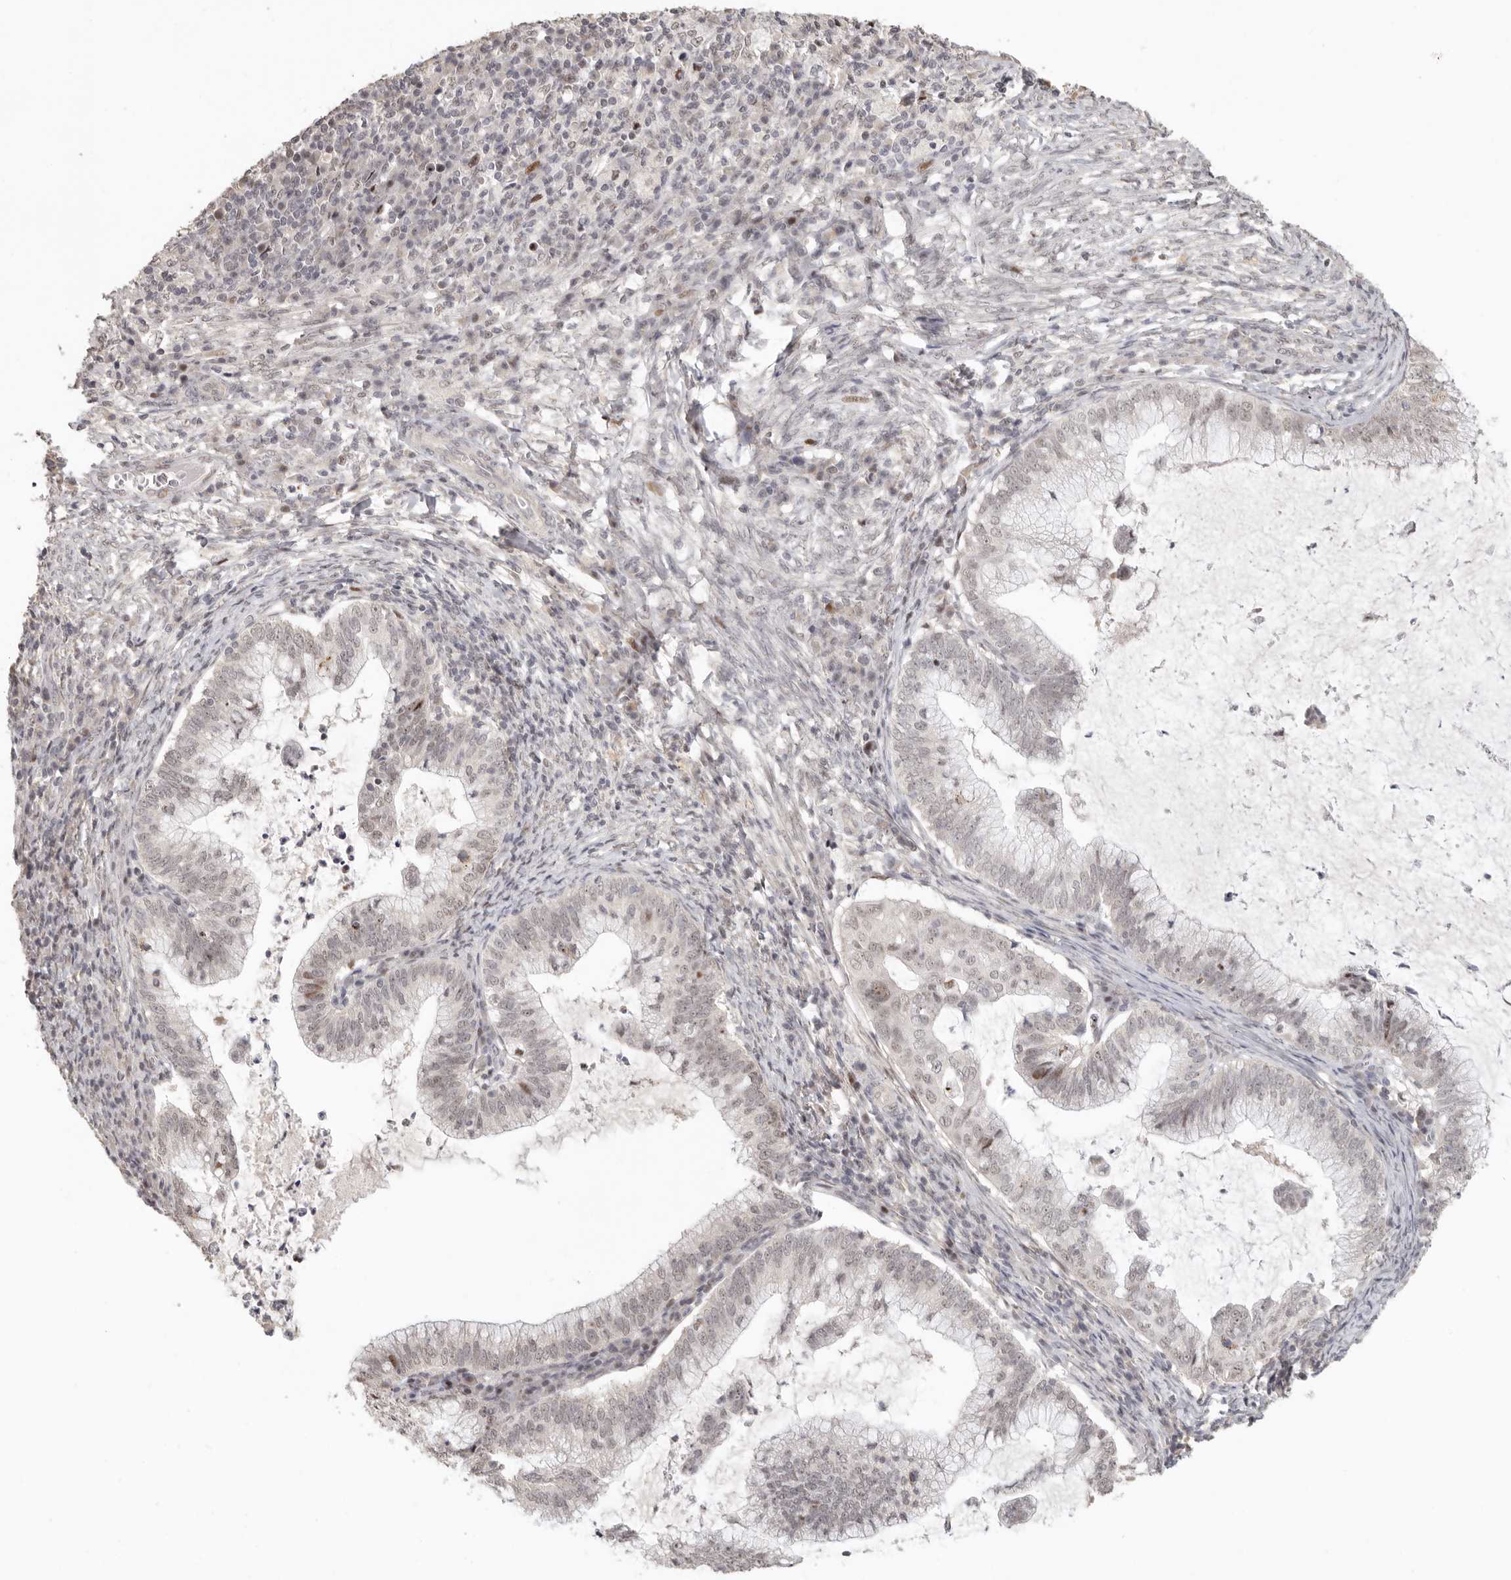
{"staining": {"intensity": "weak", "quantity": "<25%", "location": "nuclear"}, "tissue": "cervical cancer", "cell_type": "Tumor cells", "image_type": "cancer", "snomed": [{"axis": "morphology", "description": "Adenocarcinoma, NOS"}, {"axis": "topography", "description": "Cervix"}], "caption": "DAB (3,3'-diaminobenzidine) immunohistochemical staining of cervical cancer (adenocarcinoma) reveals no significant positivity in tumor cells. Brightfield microscopy of immunohistochemistry (IHC) stained with DAB (3,3'-diaminobenzidine) (brown) and hematoxylin (blue), captured at high magnification.", "gene": "GPBP1L1", "patient": {"sex": "female", "age": 36}}